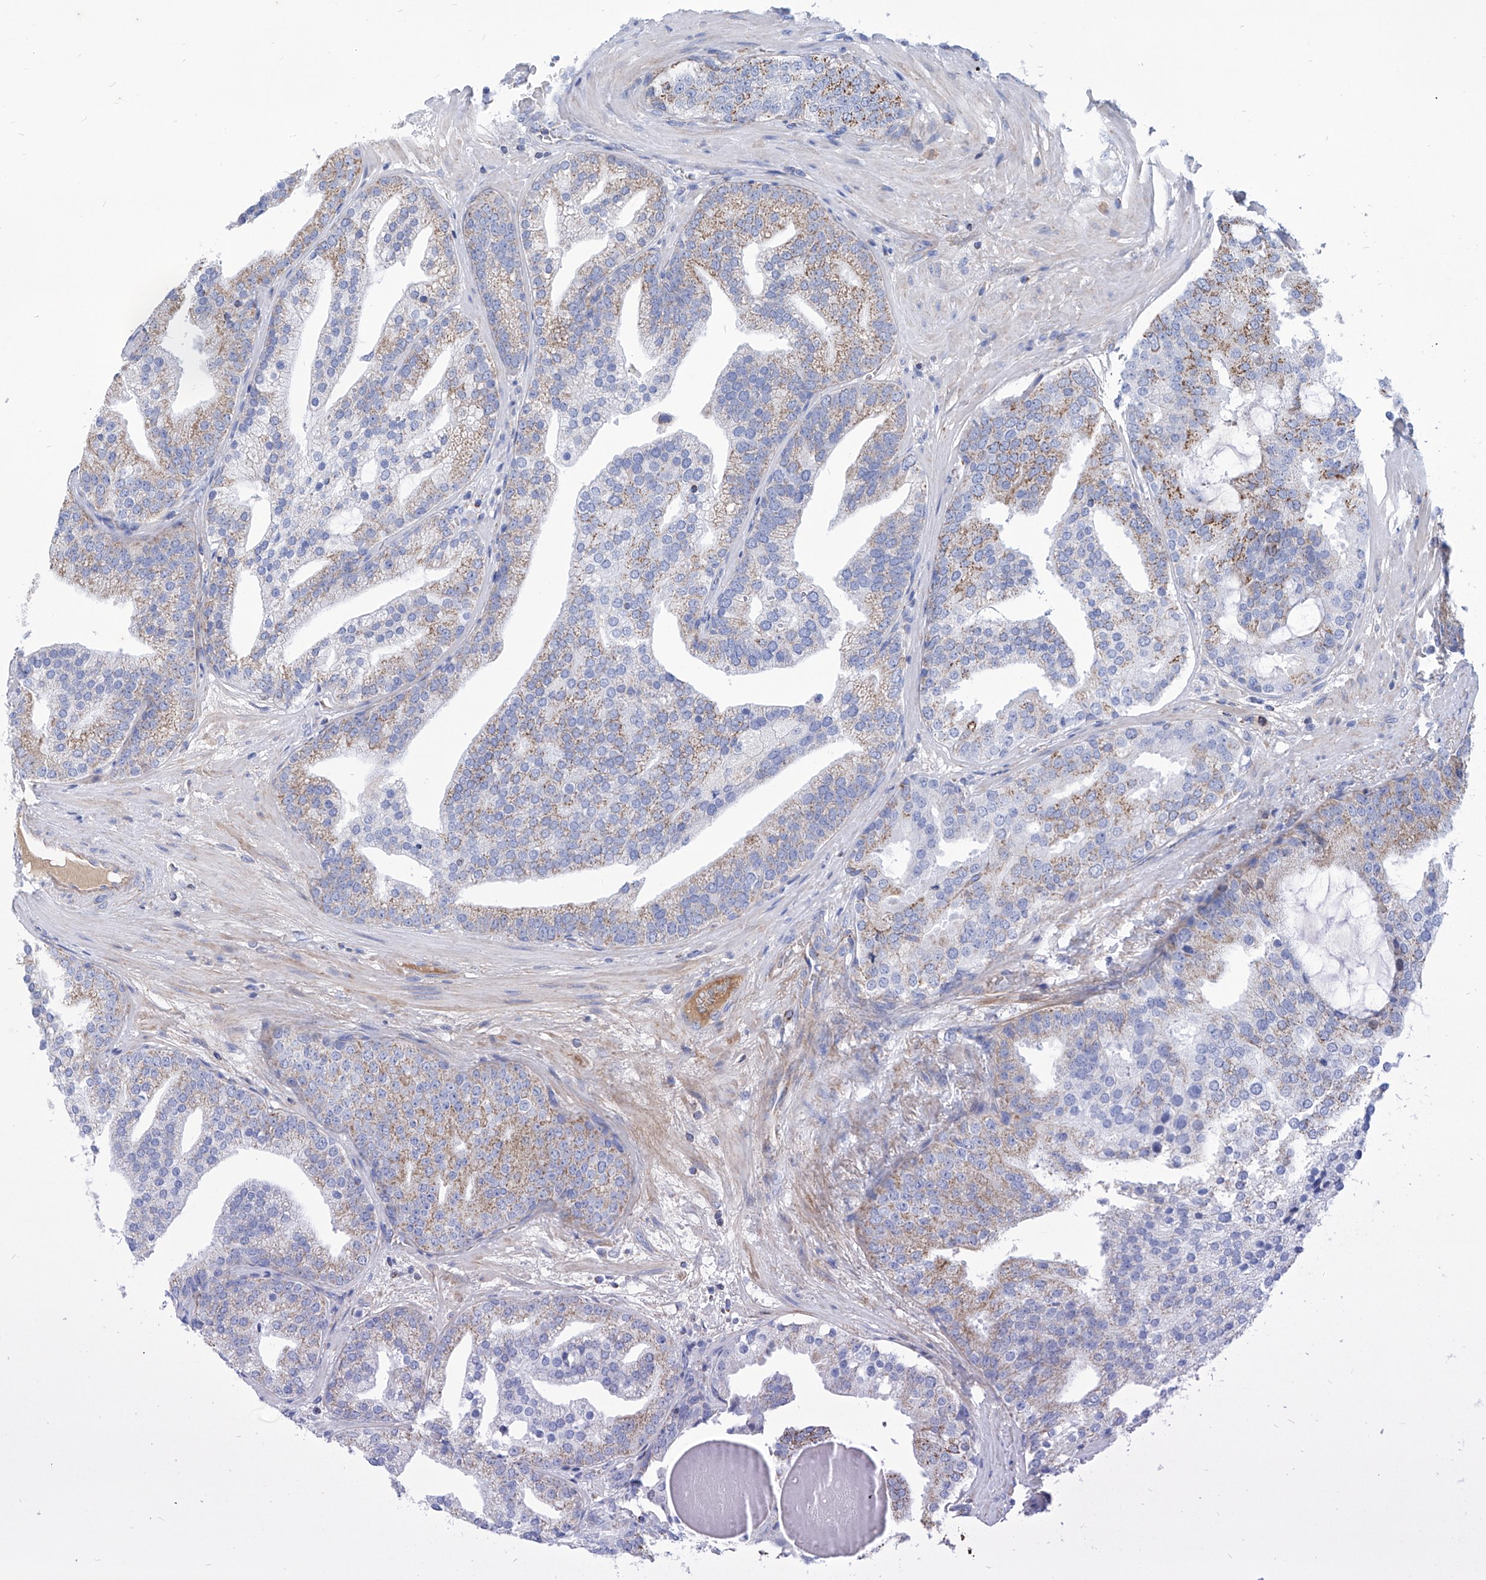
{"staining": {"intensity": "moderate", "quantity": "<25%", "location": "cytoplasmic/membranous"}, "tissue": "prostate cancer", "cell_type": "Tumor cells", "image_type": "cancer", "snomed": [{"axis": "morphology", "description": "Adenocarcinoma, Low grade"}, {"axis": "topography", "description": "Prostate"}], "caption": "This is a photomicrograph of IHC staining of prostate cancer (adenocarcinoma (low-grade)), which shows moderate staining in the cytoplasmic/membranous of tumor cells.", "gene": "SRBD1", "patient": {"sex": "male", "age": 67}}